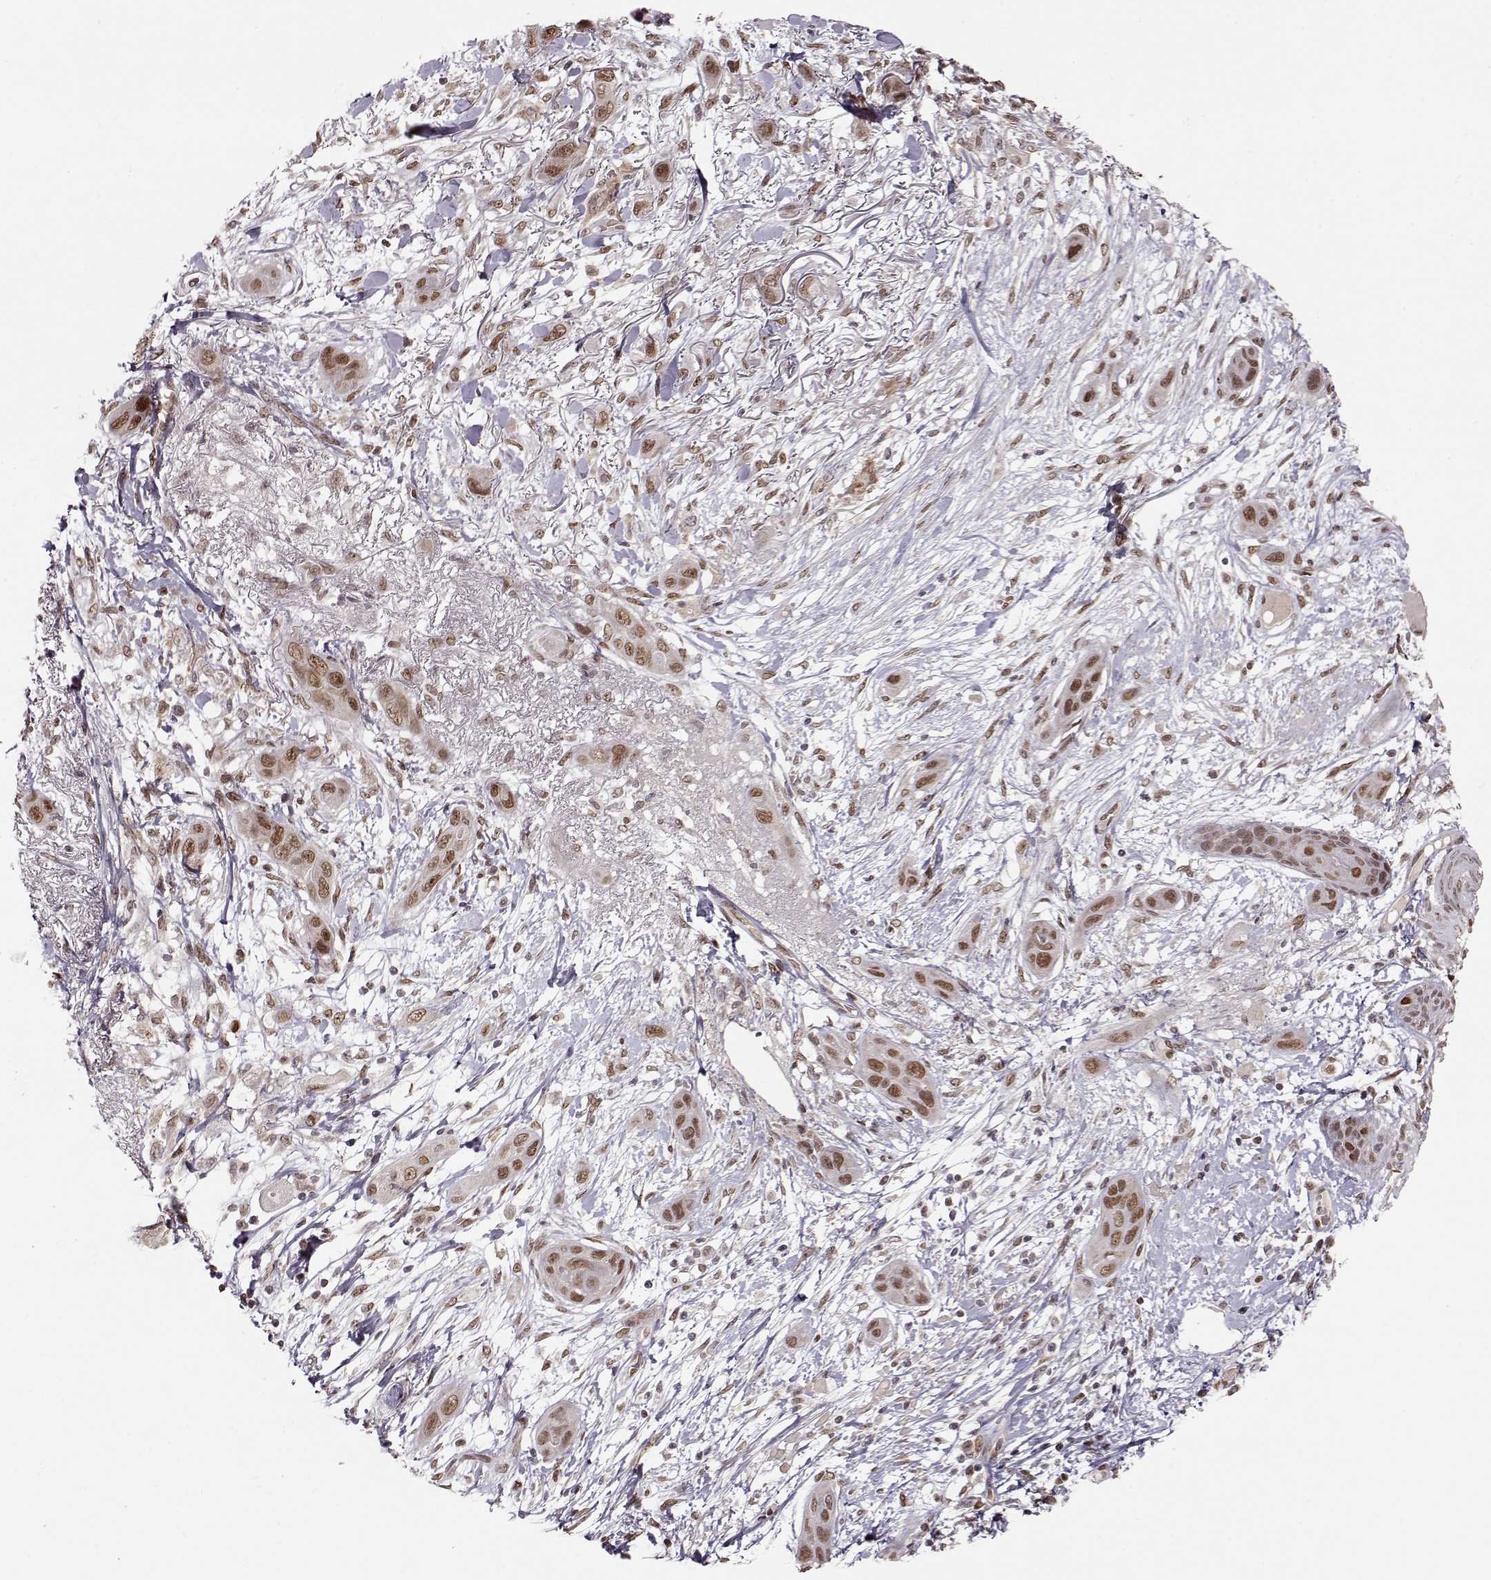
{"staining": {"intensity": "moderate", "quantity": ">75%", "location": "nuclear"}, "tissue": "skin cancer", "cell_type": "Tumor cells", "image_type": "cancer", "snomed": [{"axis": "morphology", "description": "Squamous cell carcinoma, NOS"}, {"axis": "topography", "description": "Skin"}], "caption": "Moderate nuclear protein expression is identified in approximately >75% of tumor cells in skin cancer.", "gene": "RAI1", "patient": {"sex": "male", "age": 79}}